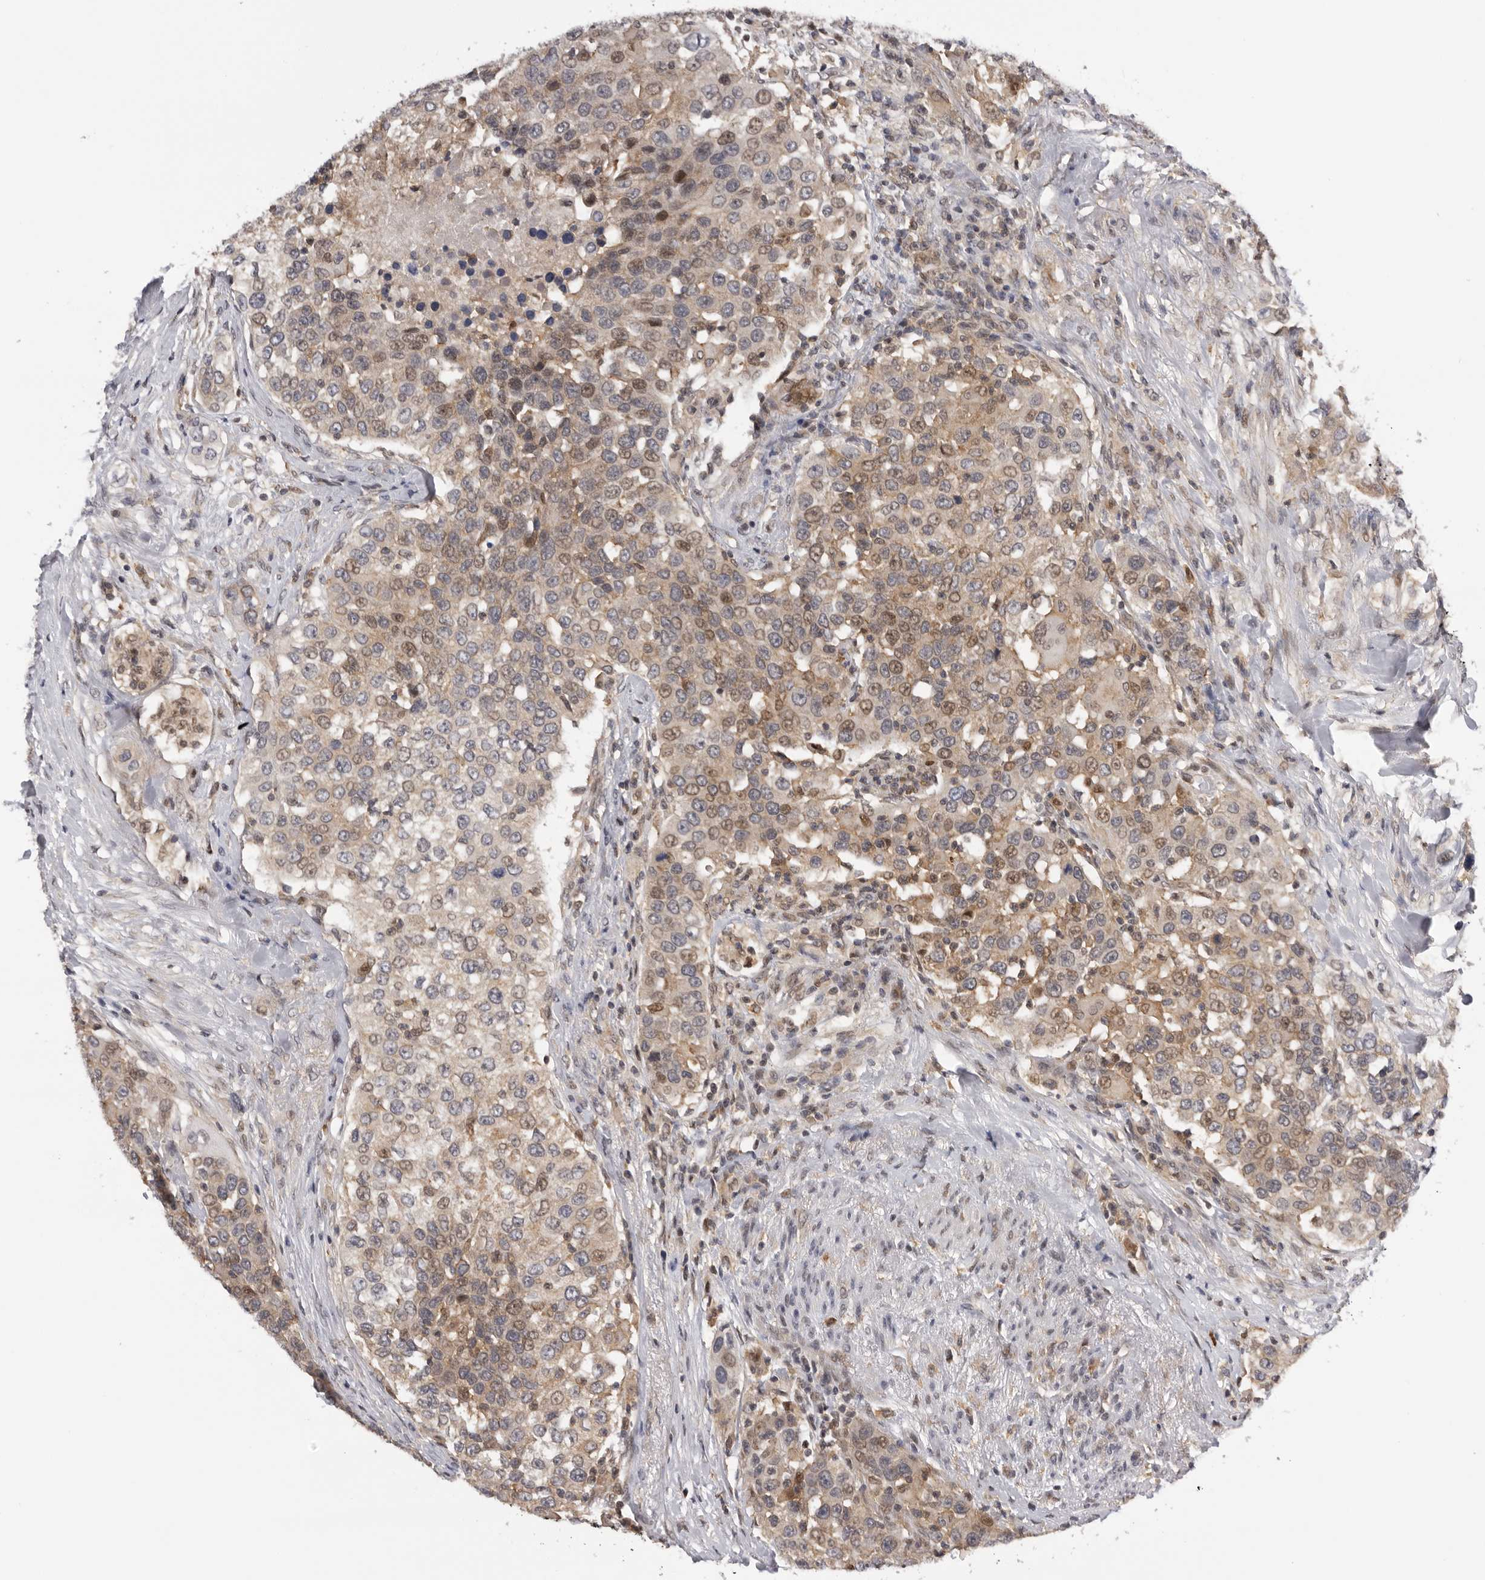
{"staining": {"intensity": "moderate", "quantity": "25%-75%", "location": "cytoplasmic/membranous,nuclear"}, "tissue": "urothelial cancer", "cell_type": "Tumor cells", "image_type": "cancer", "snomed": [{"axis": "morphology", "description": "Urothelial carcinoma, High grade"}, {"axis": "topography", "description": "Urinary bladder"}], "caption": "Protein expression by immunohistochemistry reveals moderate cytoplasmic/membranous and nuclear staining in approximately 25%-75% of tumor cells in urothelial cancer.", "gene": "KIF2B", "patient": {"sex": "female", "age": 80}}